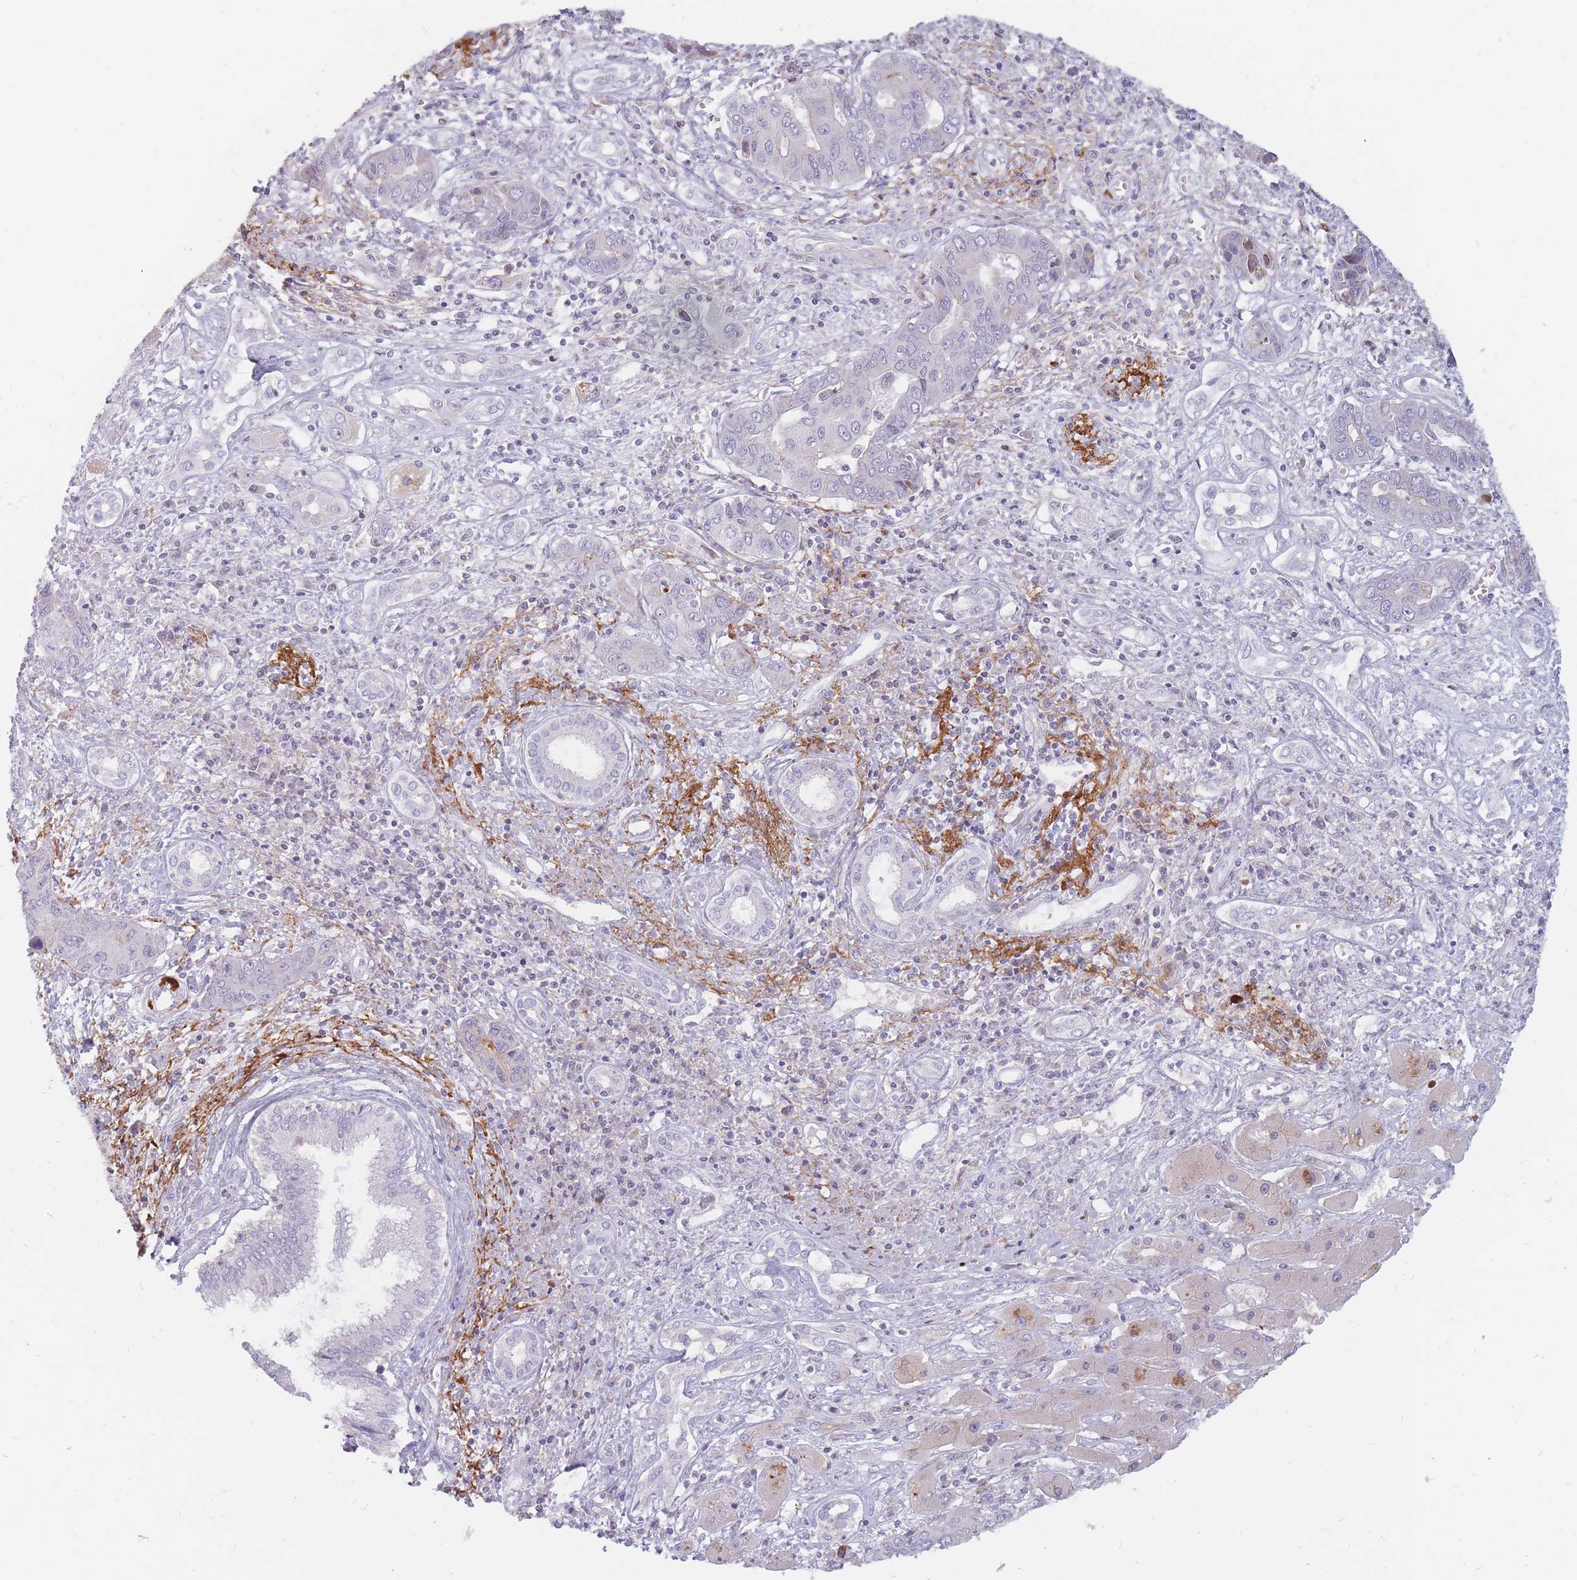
{"staining": {"intensity": "negative", "quantity": "none", "location": "none"}, "tissue": "liver cancer", "cell_type": "Tumor cells", "image_type": "cancer", "snomed": [{"axis": "morphology", "description": "Cholangiocarcinoma"}, {"axis": "topography", "description": "Liver"}], "caption": "Tumor cells show no significant protein positivity in liver cancer (cholangiocarcinoma).", "gene": "PTGDR", "patient": {"sex": "male", "age": 67}}